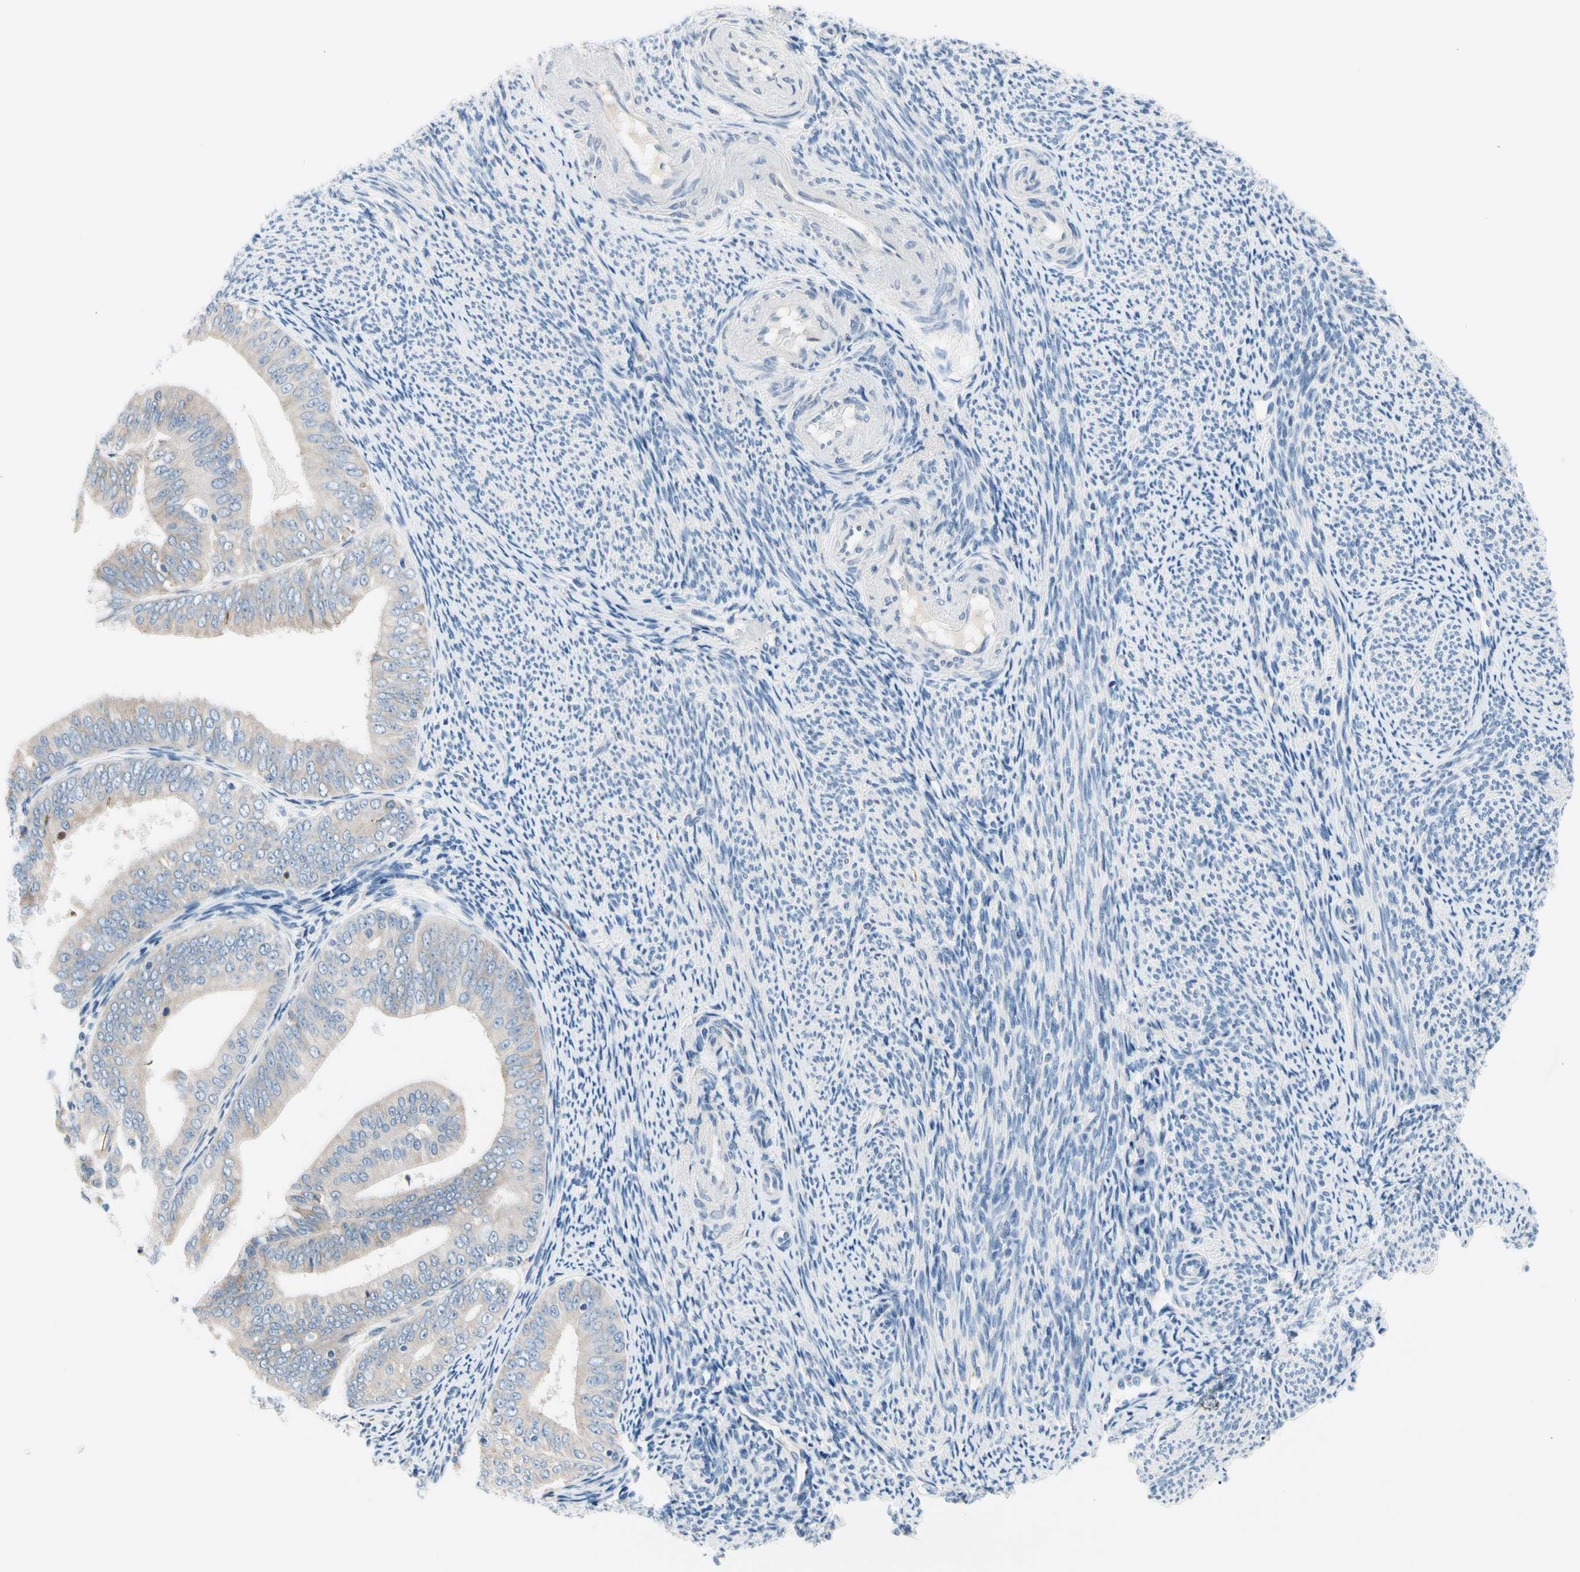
{"staining": {"intensity": "weak", "quantity": ">75%", "location": "cytoplasmic/membranous"}, "tissue": "endometrial cancer", "cell_type": "Tumor cells", "image_type": "cancer", "snomed": [{"axis": "morphology", "description": "Adenocarcinoma, NOS"}, {"axis": "topography", "description": "Endometrium"}], "caption": "Brown immunohistochemical staining in endometrial adenocarcinoma reveals weak cytoplasmic/membranous positivity in approximately >75% of tumor cells. (Stains: DAB (3,3'-diaminobenzidine) in brown, nuclei in blue, Microscopy: brightfield microscopy at high magnification).", "gene": "STXBP1", "patient": {"sex": "female", "age": 63}}